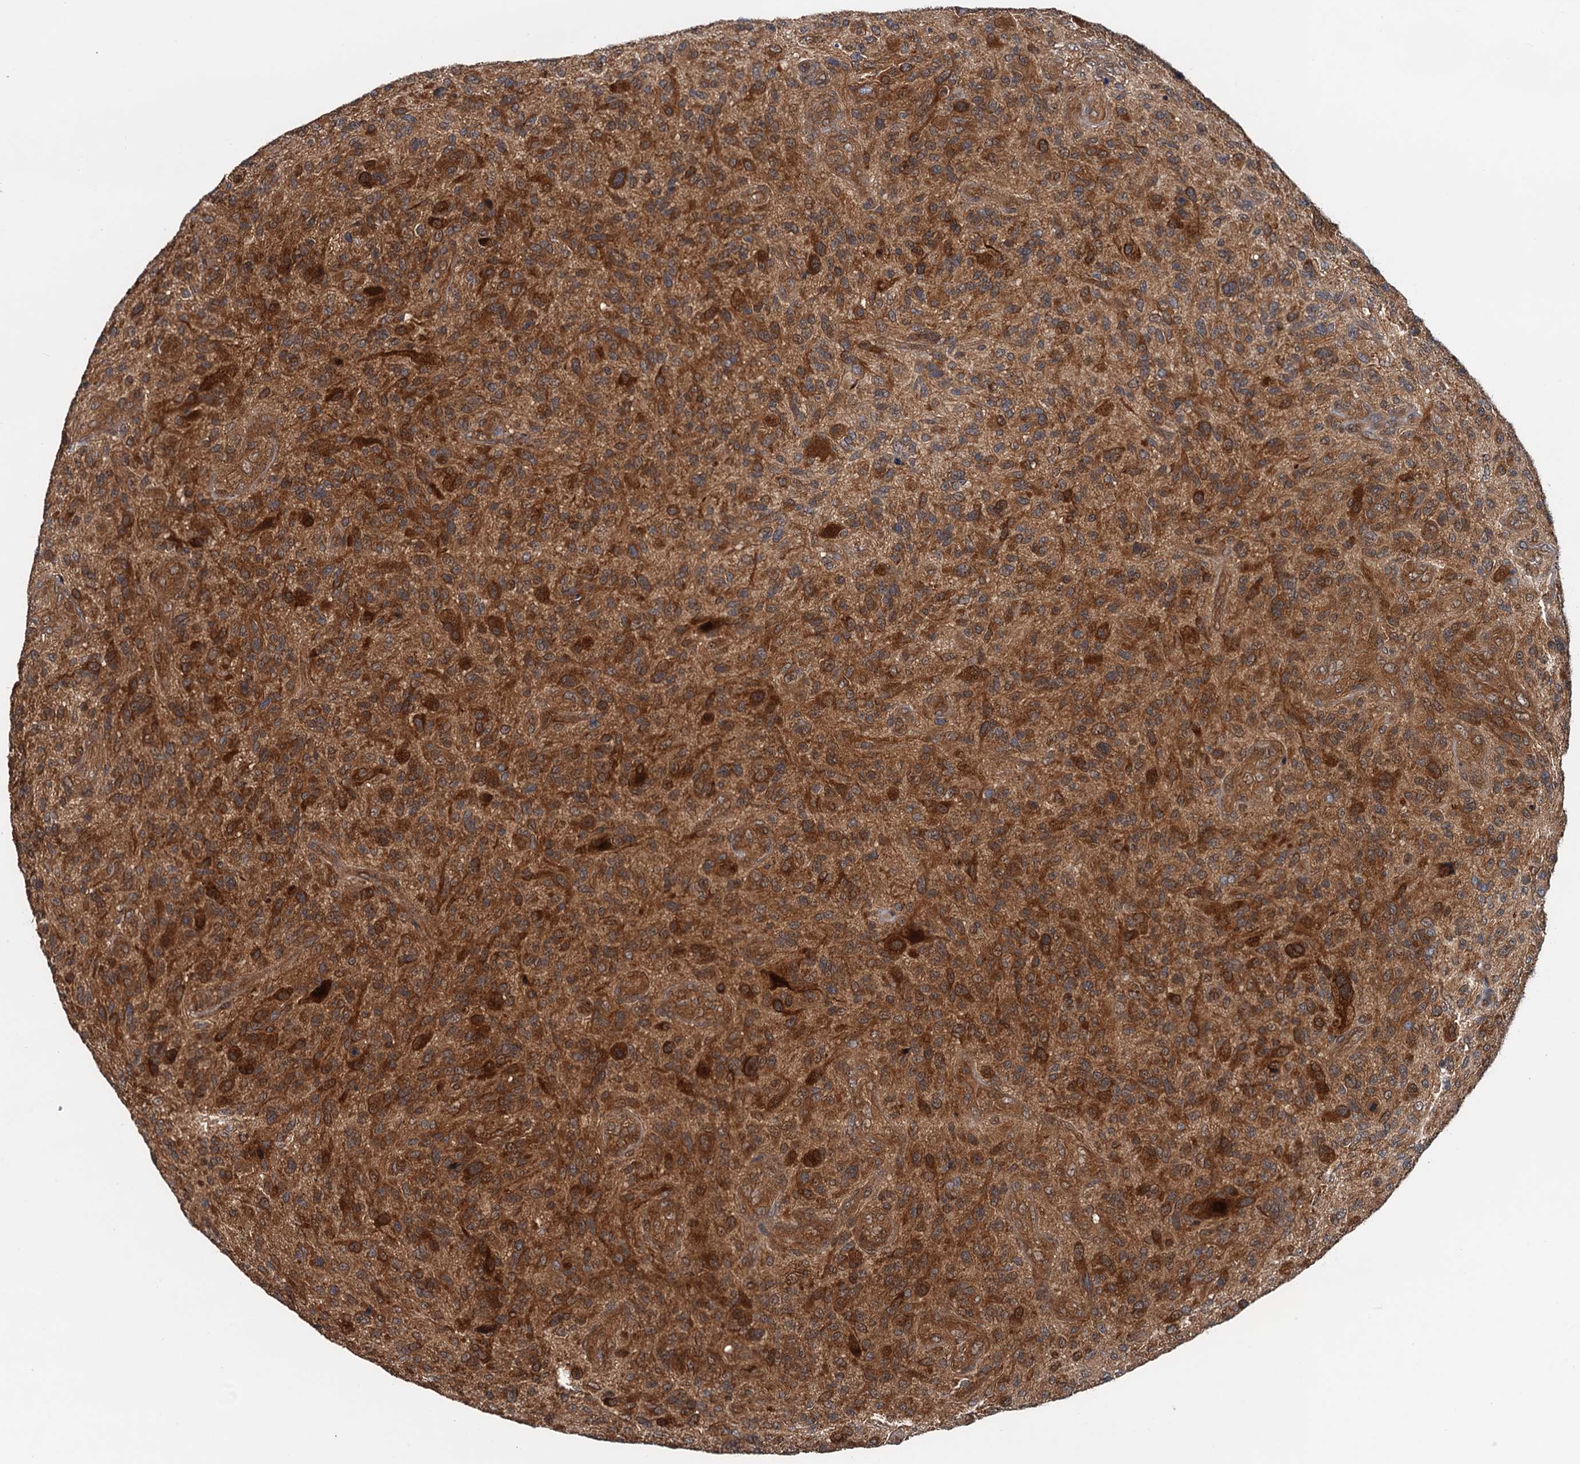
{"staining": {"intensity": "strong", "quantity": ">75%", "location": "cytoplasmic/membranous"}, "tissue": "glioma", "cell_type": "Tumor cells", "image_type": "cancer", "snomed": [{"axis": "morphology", "description": "Glioma, malignant, High grade"}, {"axis": "topography", "description": "Brain"}], "caption": "Protein staining by immunohistochemistry (IHC) demonstrates strong cytoplasmic/membranous positivity in about >75% of tumor cells in glioma. The staining was performed using DAB (3,3'-diaminobenzidine), with brown indicating positive protein expression. Nuclei are stained blue with hematoxylin.", "gene": "AAGAB", "patient": {"sex": "male", "age": 47}}